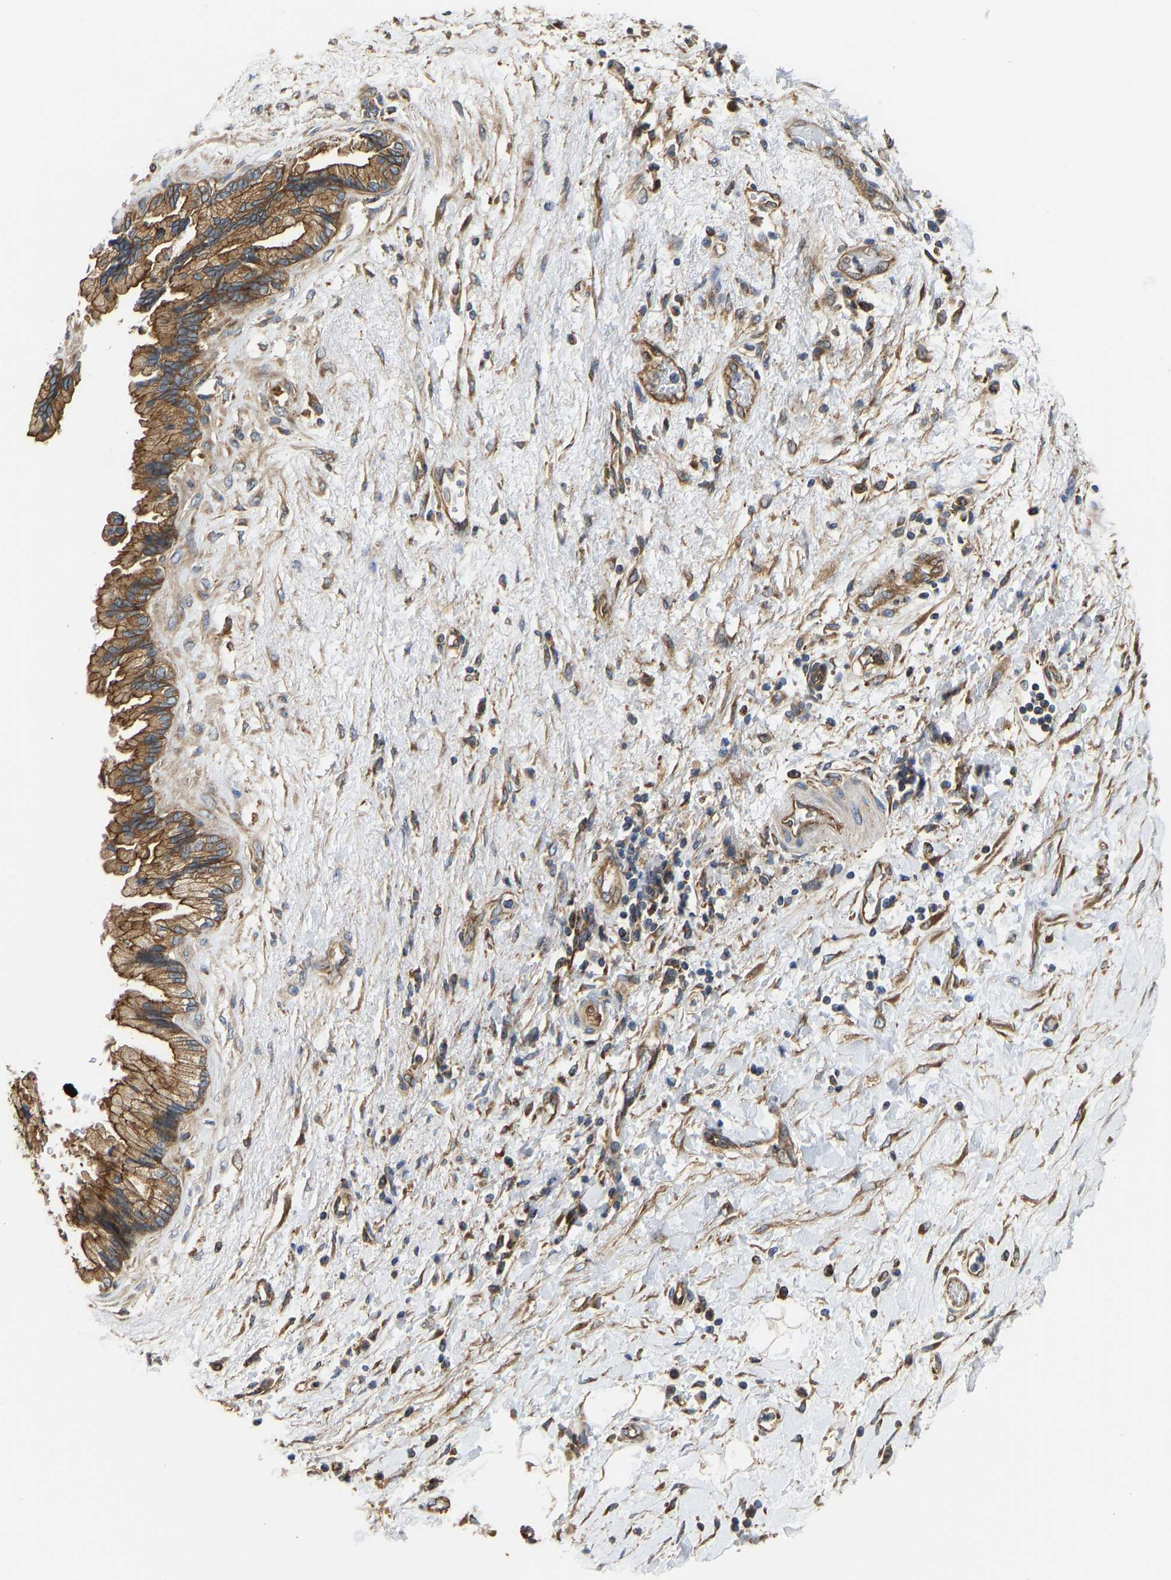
{"staining": {"intensity": "moderate", "quantity": ">75%", "location": "cytoplasmic/membranous"}, "tissue": "pancreatic cancer", "cell_type": "Tumor cells", "image_type": "cancer", "snomed": [{"axis": "morphology", "description": "Adenocarcinoma, NOS"}, {"axis": "topography", "description": "Pancreas"}], "caption": "Immunohistochemical staining of human pancreatic cancer shows medium levels of moderate cytoplasmic/membranous expression in approximately >75% of tumor cells. (DAB IHC, brown staining for protein, blue staining for nuclei).", "gene": "FLNB", "patient": {"sex": "female", "age": 60}}